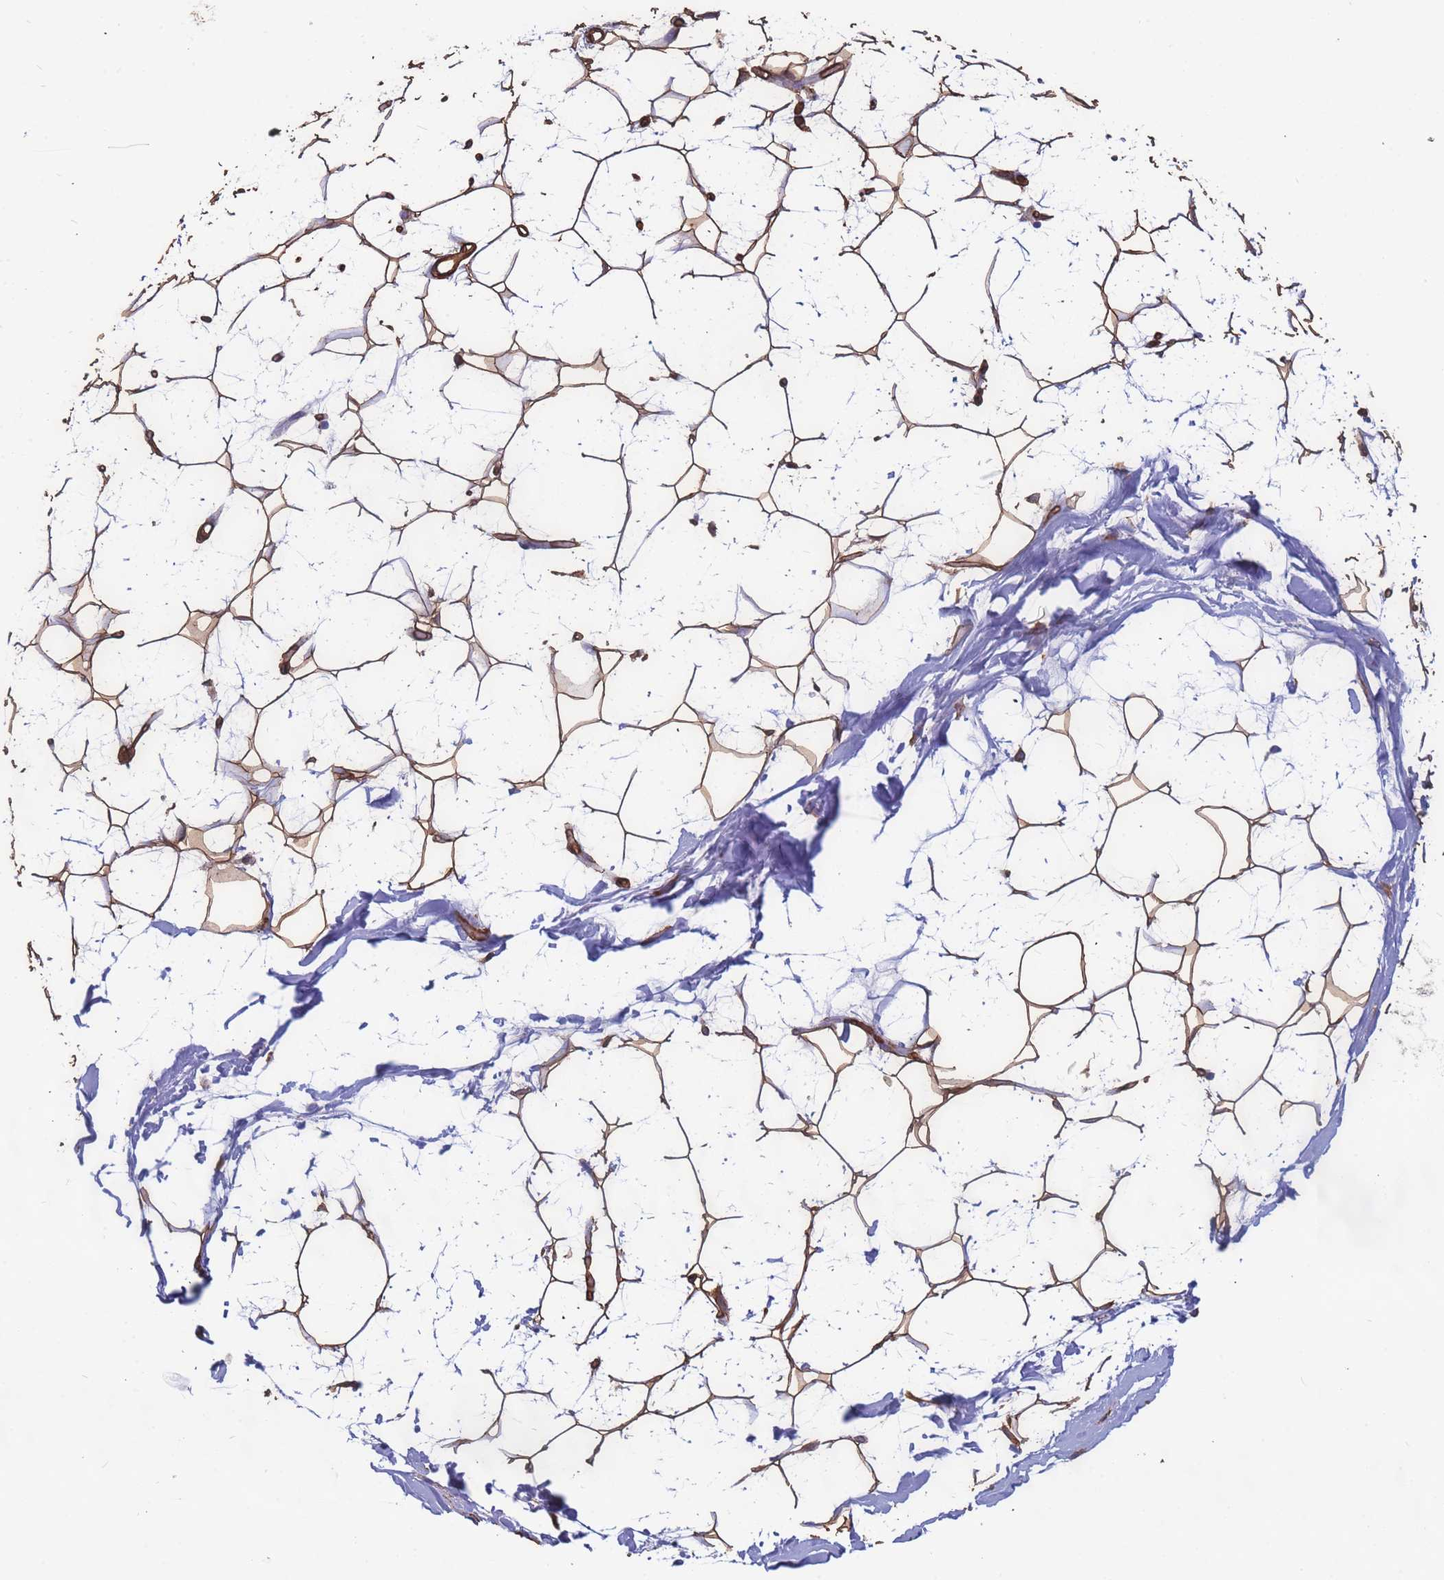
{"staining": {"intensity": "moderate", "quantity": ">75%", "location": "cytoplasmic/membranous"}, "tissue": "adipose tissue", "cell_type": "Adipocytes", "image_type": "normal", "snomed": [{"axis": "morphology", "description": "Normal tissue, NOS"}, {"axis": "topography", "description": "Breast"}], "caption": "An image of adipose tissue stained for a protein reveals moderate cytoplasmic/membranous brown staining in adipocytes. (DAB = brown stain, brightfield microscopy at high magnification).", "gene": "EHD2", "patient": {"sex": "female", "age": 26}}